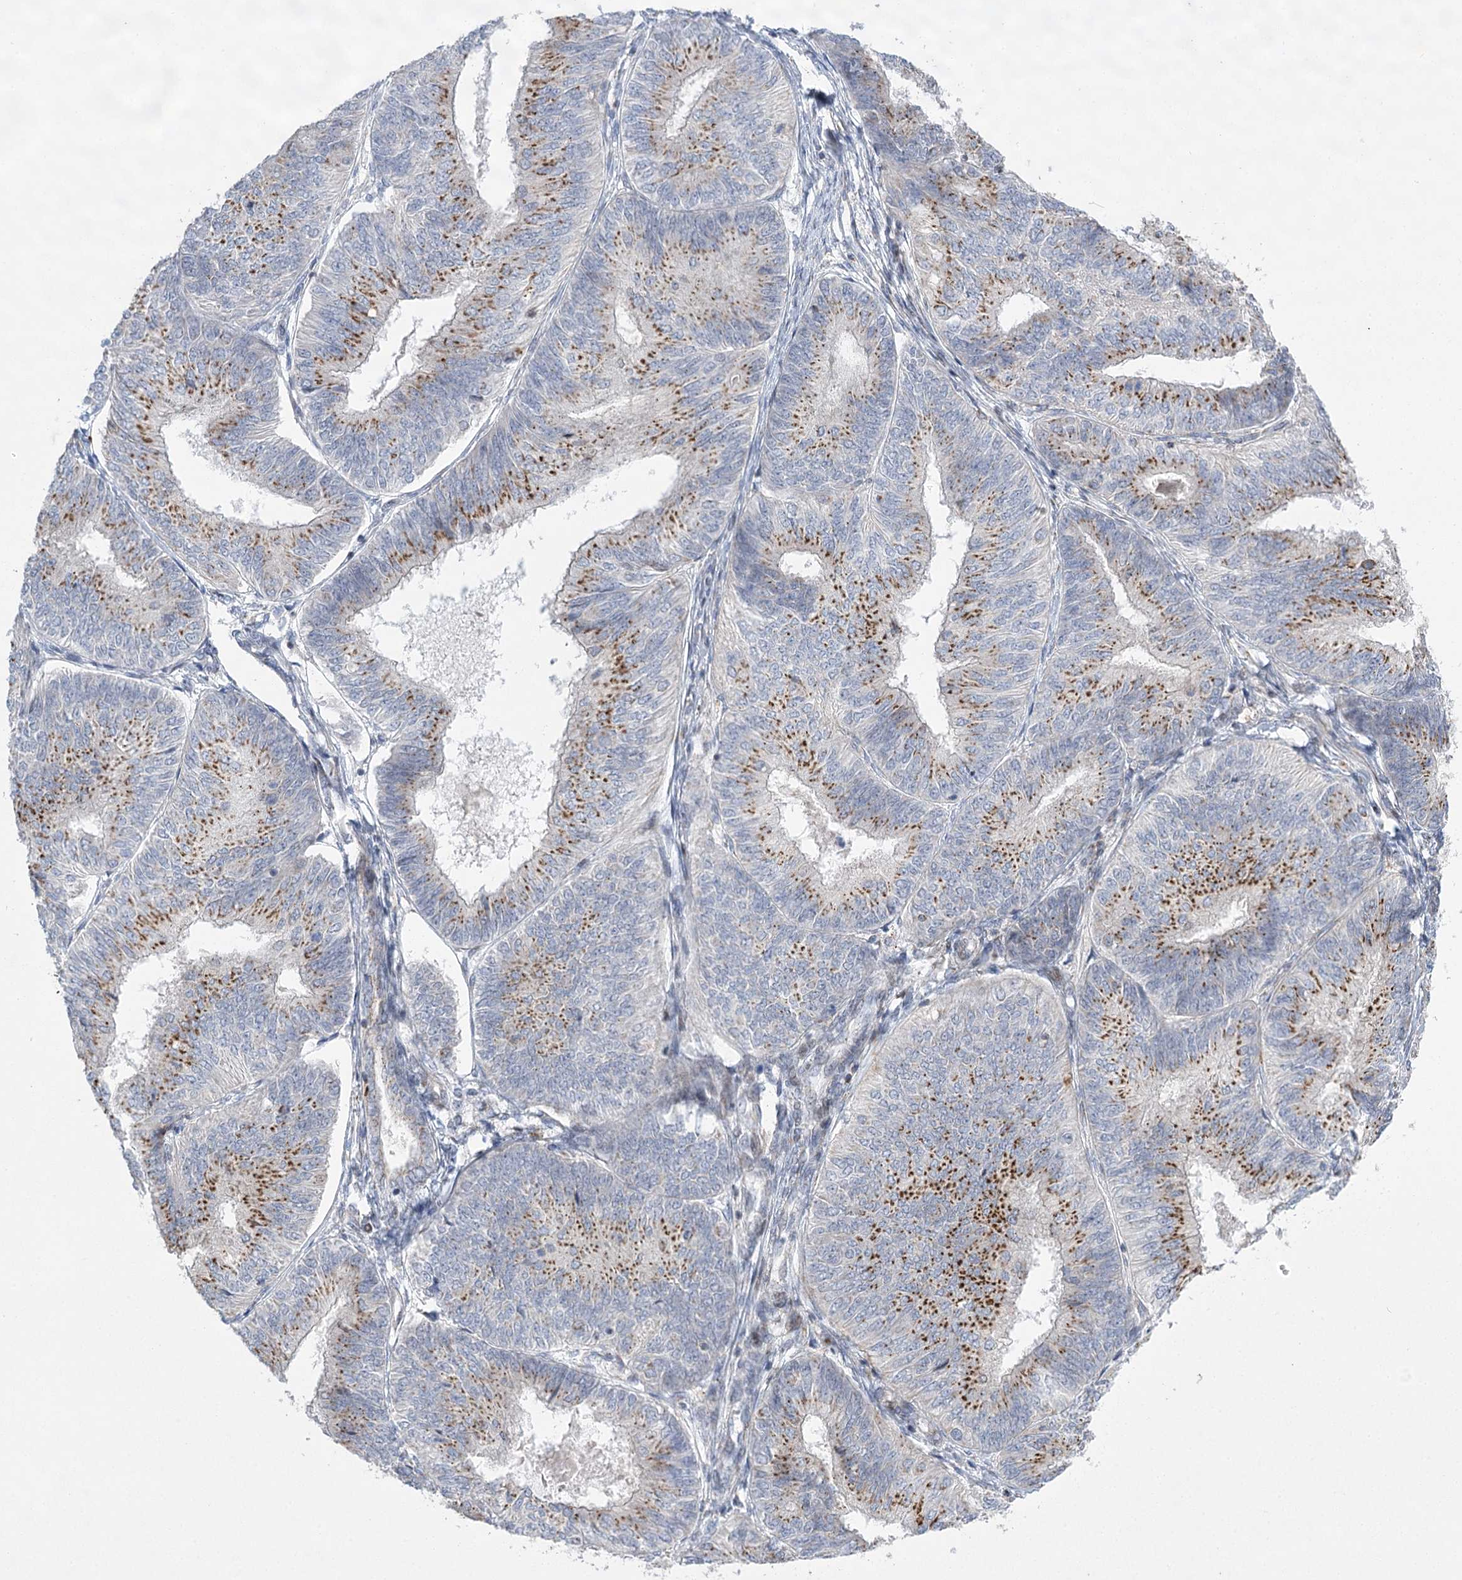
{"staining": {"intensity": "moderate", "quantity": ">75%", "location": "cytoplasmic/membranous"}, "tissue": "endometrial cancer", "cell_type": "Tumor cells", "image_type": "cancer", "snomed": [{"axis": "morphology", "description": "Adenocarcinoma, NOS"}, {"axis": "topography", "description": "Endometrium"}], "caption": "Human endometrial adenocarcinoma stained for a protein (brown) demonstrates moderate cytoplasmic/membranous positive expression in about >75% of tumor cells.", "gene": "NME7", "patient": {"sex": "female", "age": 58}}